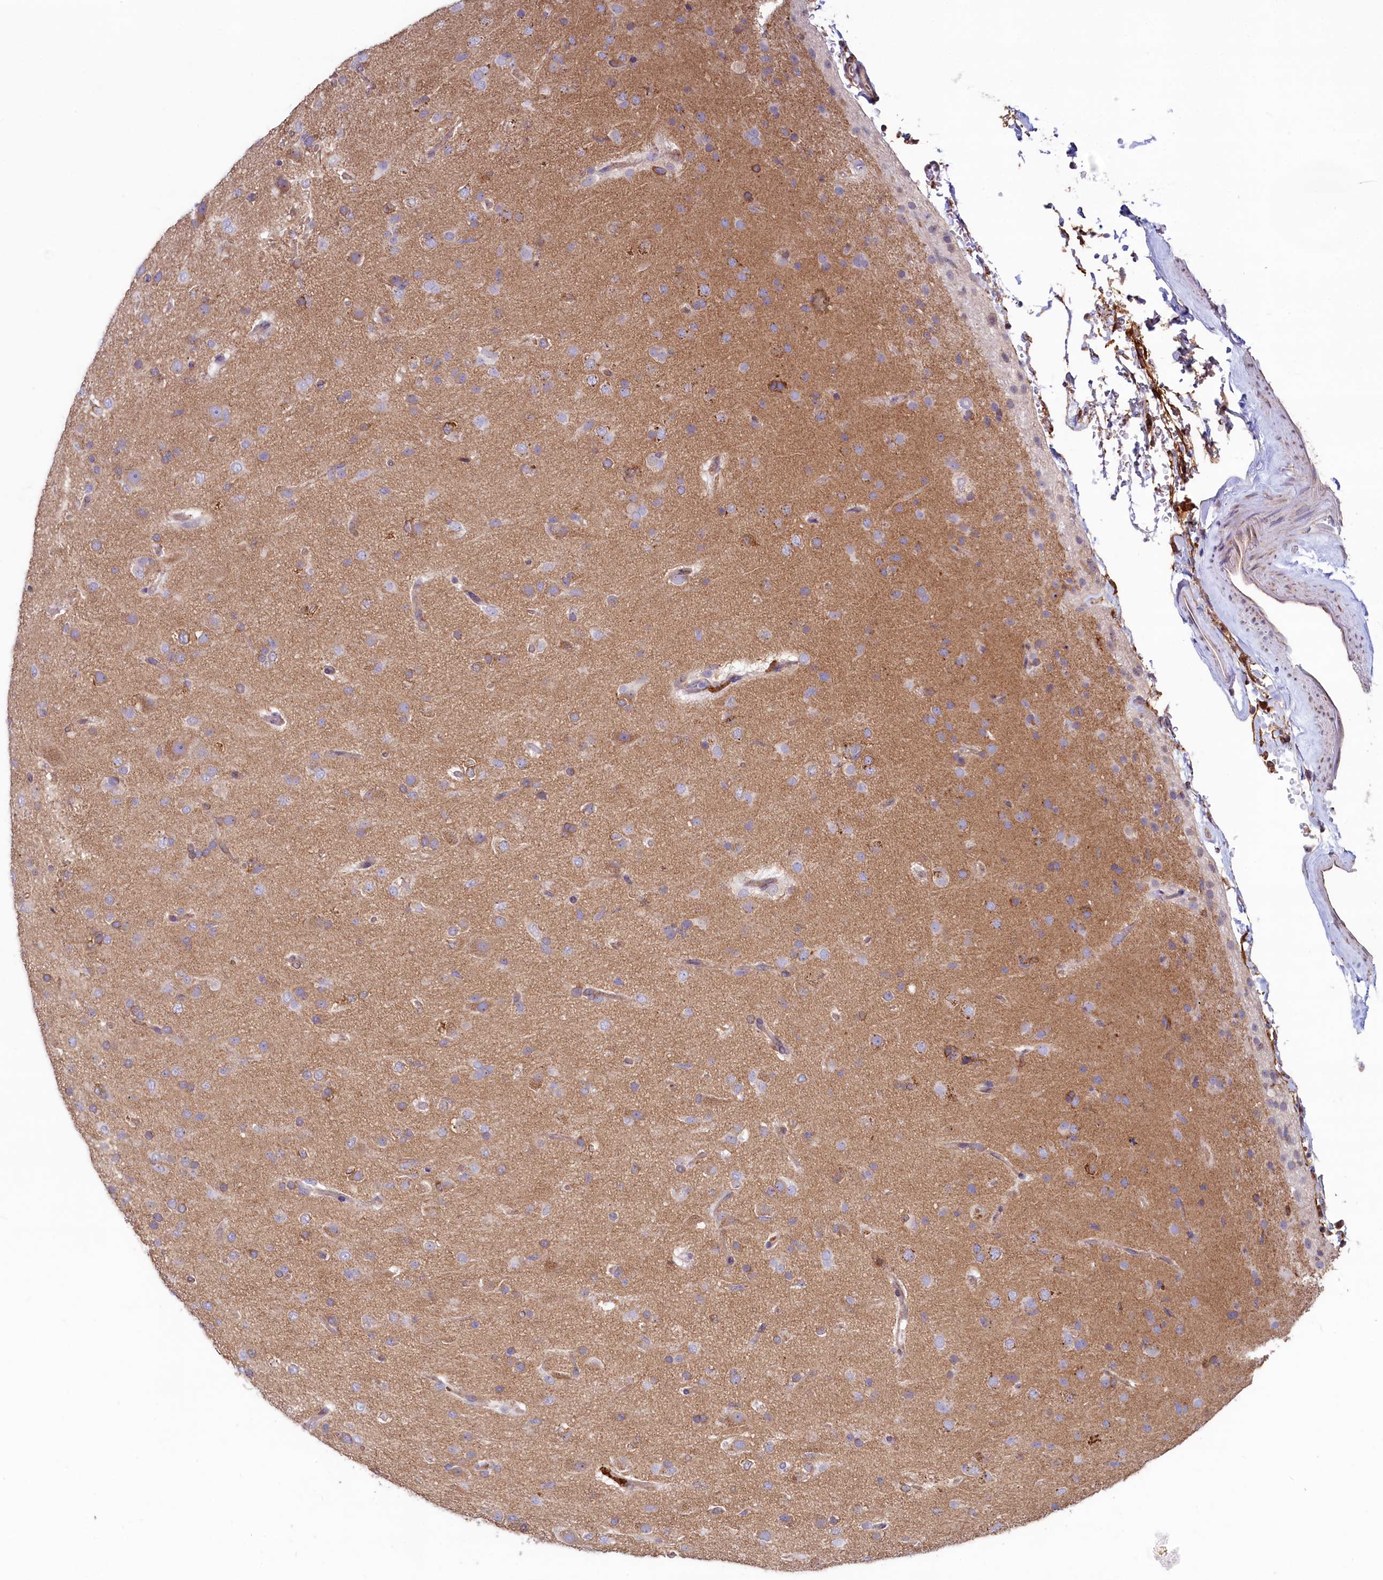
{"staining": {"intensity": "moderate", "quantity": "<25%", "location": "cytoplasmic/membranous"}, "tissue": "glioma", "cell_type": "Tumor cells", "image_type": "cancer", "snomed": [{"axis": "morphology", "description": "Glioma, malignant, Low grade"}, {"axis": "topography", "description": "Brain"}], "caption": "This is an image of IHC staining of malignant glioma (low-grade), which shows moderate expression in the cytoplasmic/membranous of tumor cells.", "gene": "SPATA2L", "patient": {"sex": "male", "age": 65}}